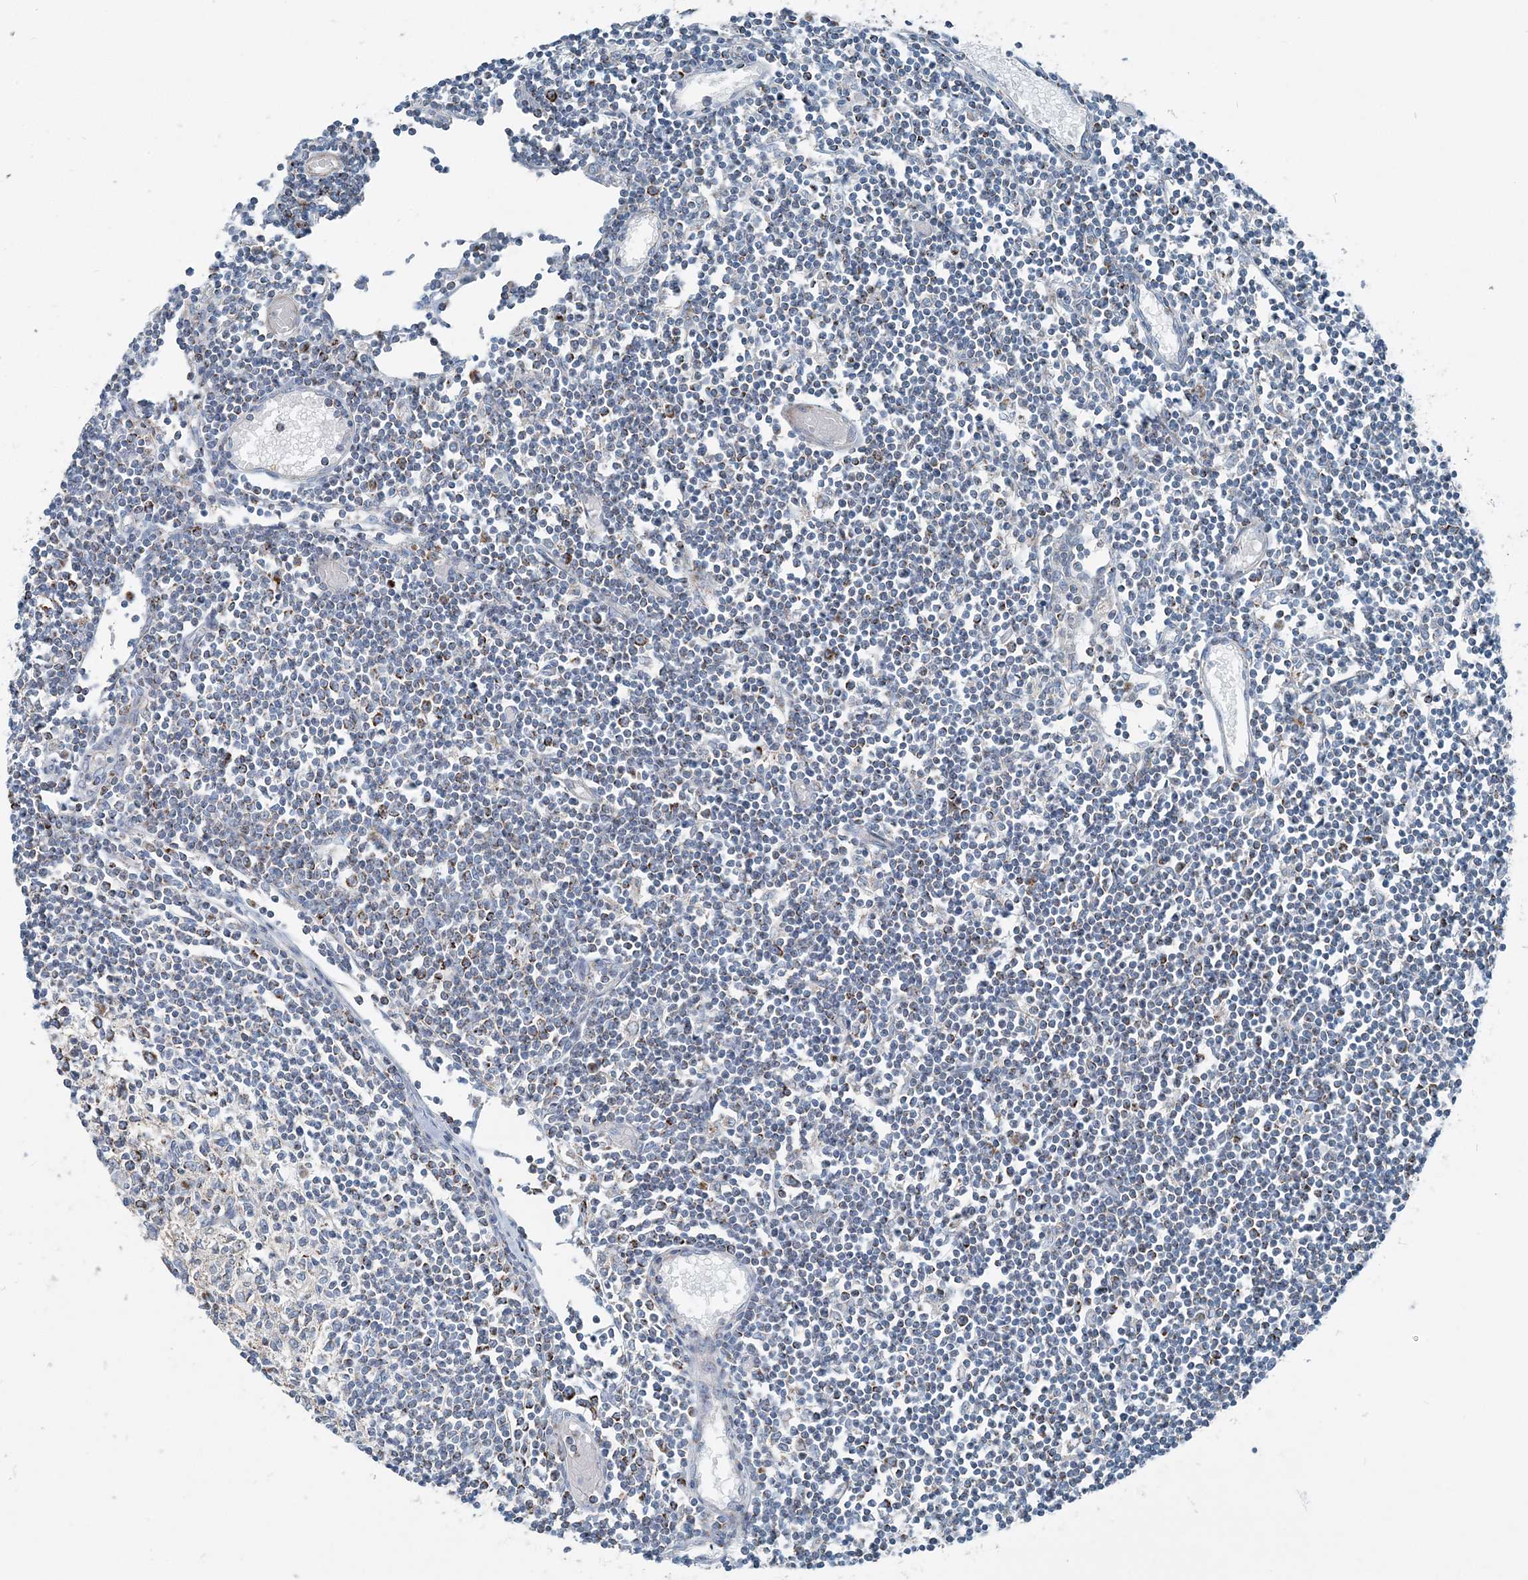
{"staining": {"intensity": "strong", "quantity": "25%-75%", "location": "cytoplasmic/membranous"}, "tissue": "lymph node", "cell_type": "Germinal center cells", "image_type": "normal", "snomed": [{"axis": "morphology", "description": "Normal tissue, NOS"}, {"axis": "topography", "description": "Lymph node"}], "caption": "Protein expression analysis of unremarkable lymph node exhibits strong cytoplasmic/membranous positivity in approximately 25%-75% of germinal center cells.", "gene": "INTU", "patient": {"sex": "female", "age": 11}}